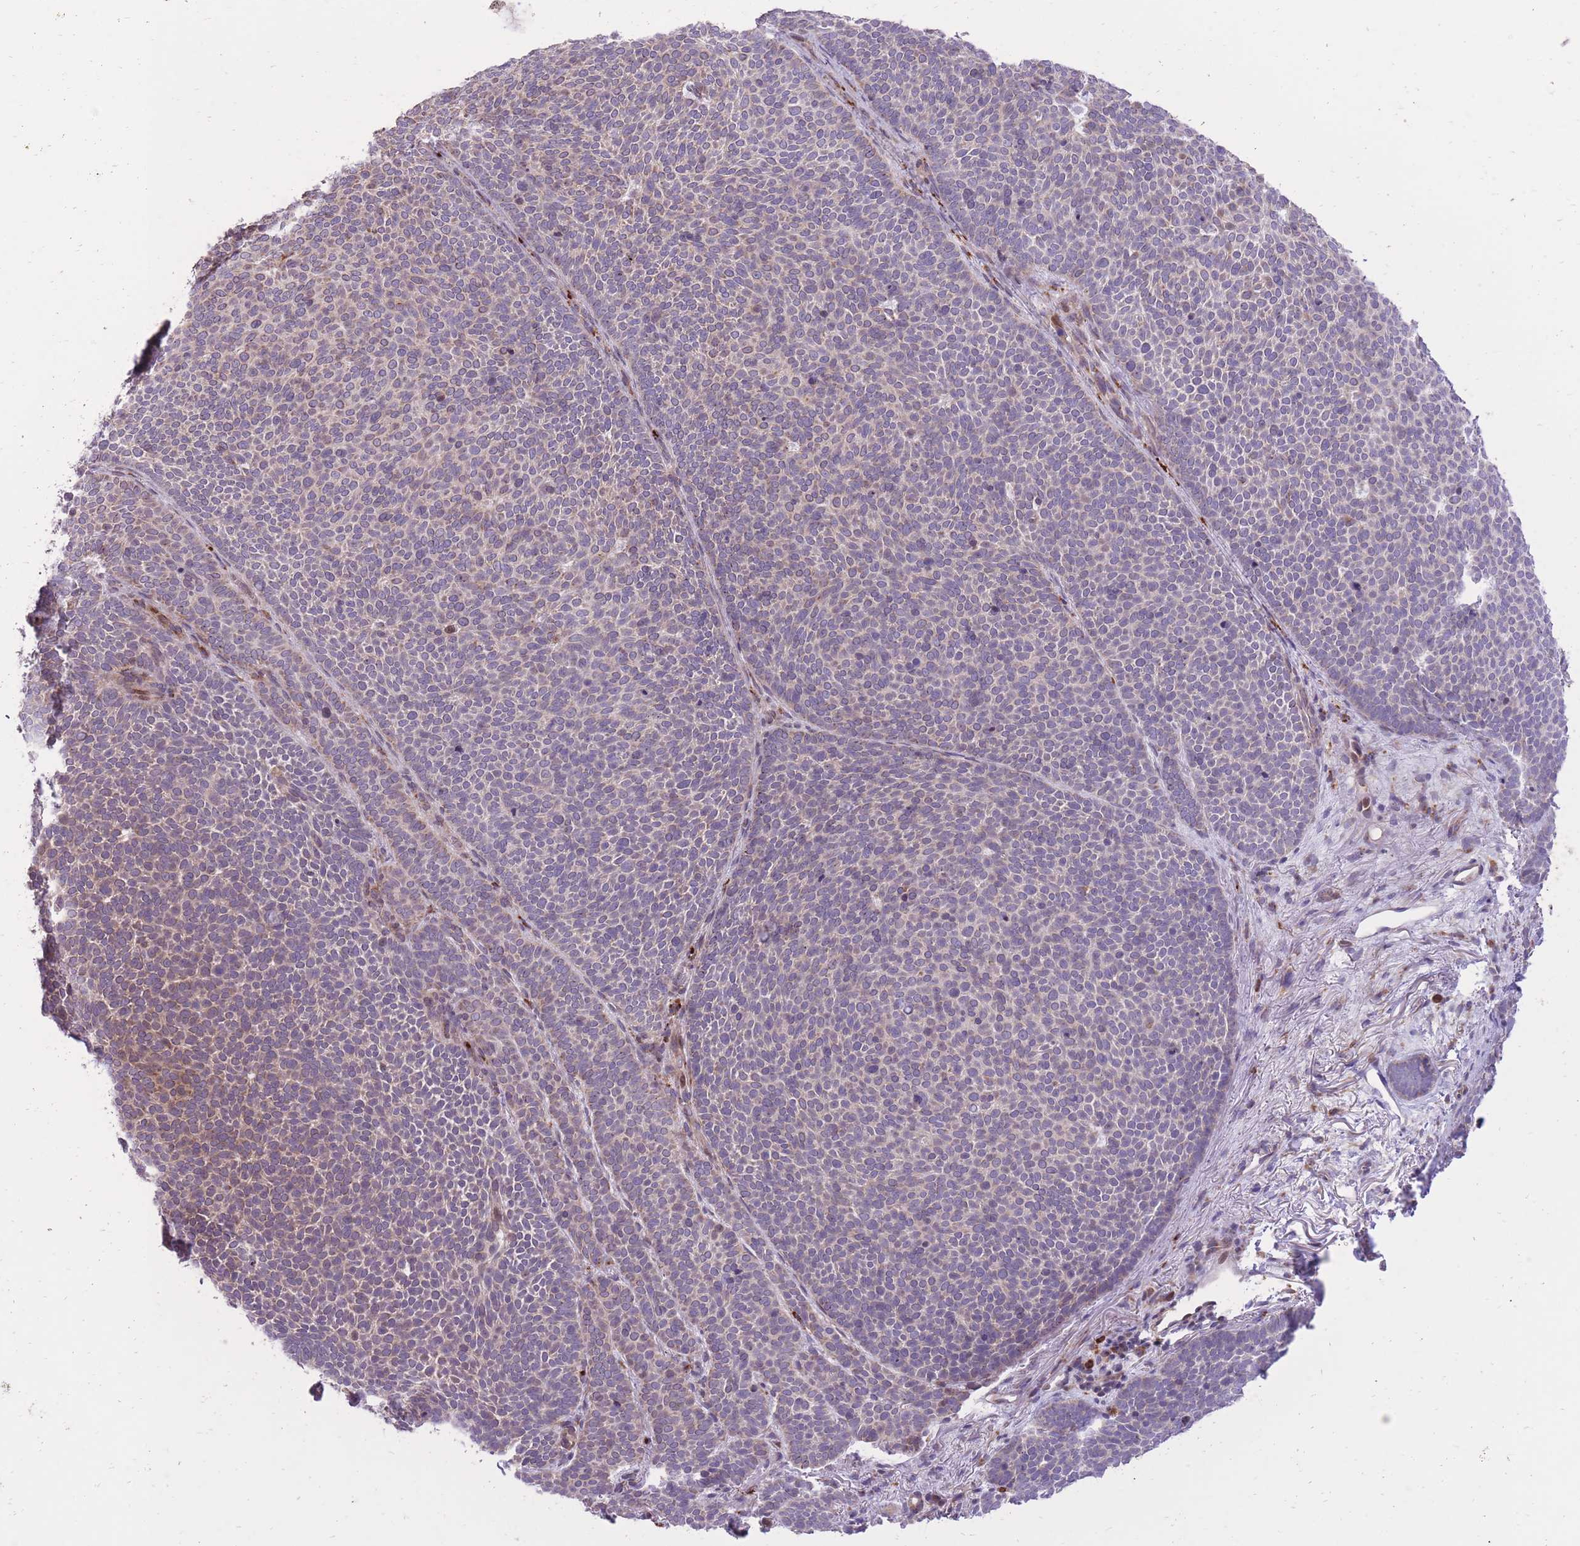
{"staining": {"intensity": "negative", "quantity": "none", "location": "none"}, "tissue": "skin cancer", "cell_type": "Tumor cells", "image_type": "cancer", "snomed": [{"axis": "morphology", "description": "Basal cell carcinoma"}, {"axis": "topography", "description": "Skin"}], "caption": "Photomicrograph shows no protein staining in tumor cells of skin basal cell carcinoma tissue.", "gene": "SLC4A4", "patient": {"sex": "female", "age": 77}}